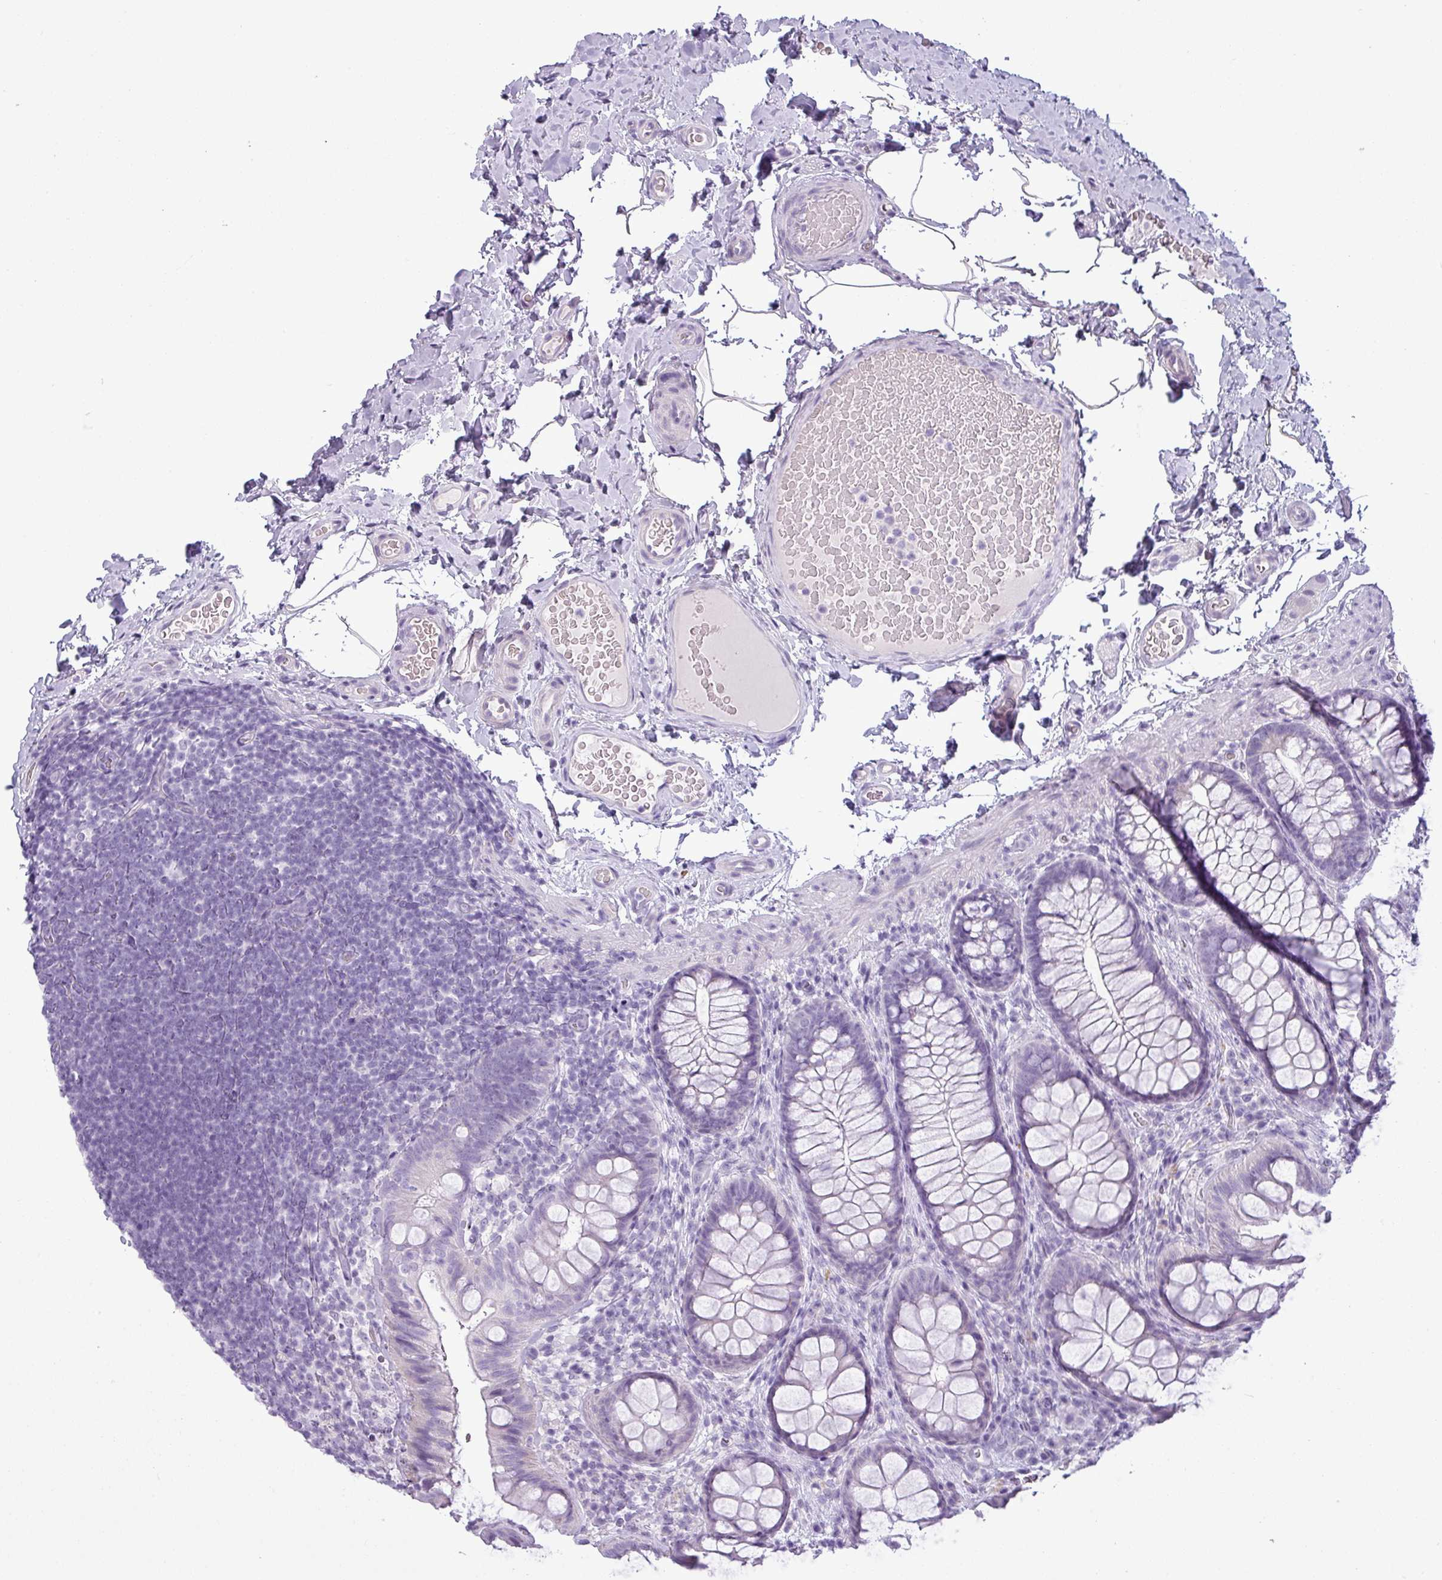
{"staining": {"intensity": "negative", "quantity": "none", "location": "none"}, "tissue": "colon", "cell_type": "Endothelial cells", "image_type": "normal", "snomed": [{"axis": "morphology", "description": "Normal tissue, NOS"}, {"axis": "topography", "description": "Colon"}], "caption": "IHC histopathology image of benign colon stained for a protein (brown), which shows no positivity in endothelial cells.", "gene": "CDH16", "patient": {"sex": "male", "age": 46}}